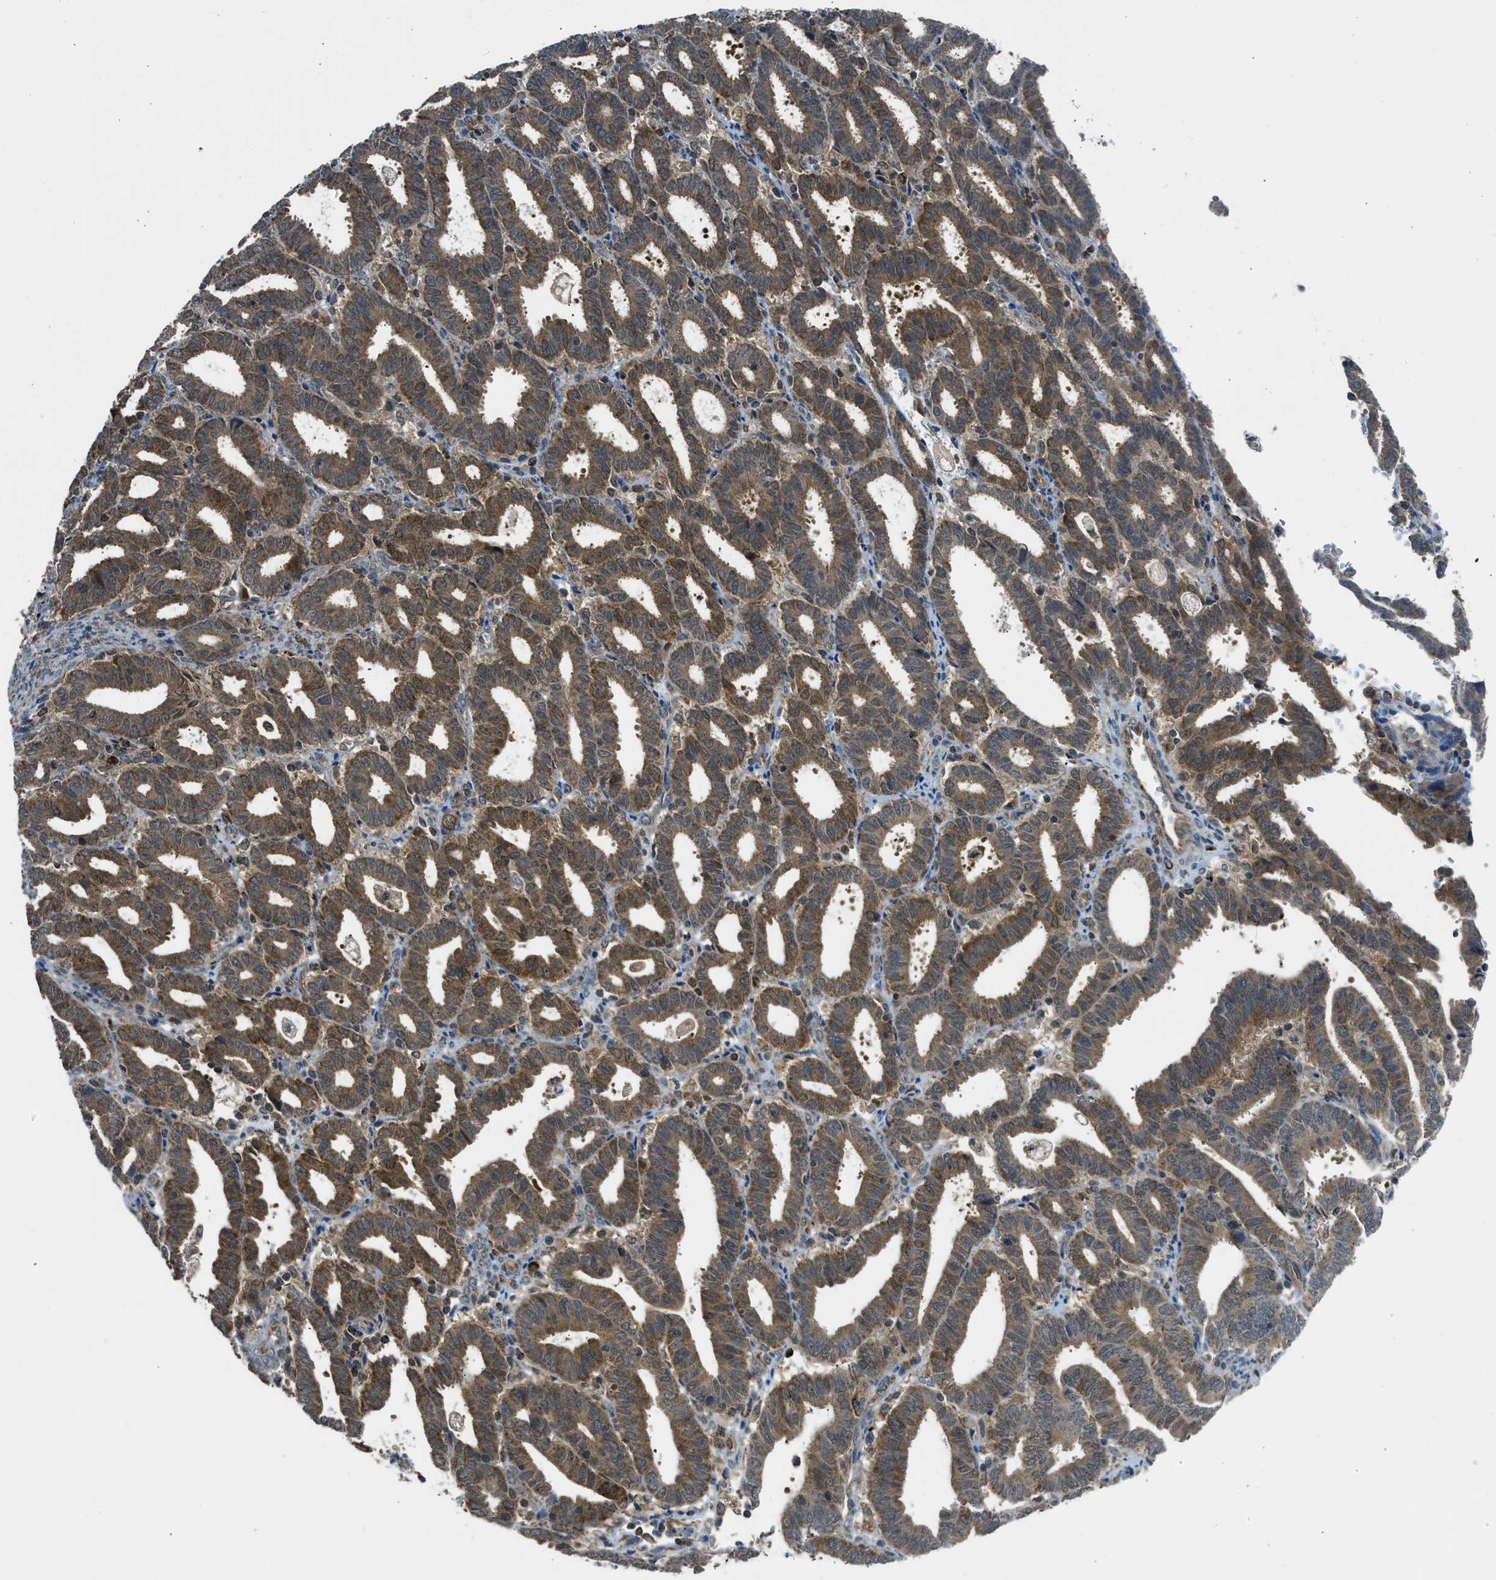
{"staining": {"intensity": "moderate", "quantity": ">75%", "location": "cytoplasmic/membranous"}, "tissue": "endometrial cancer", "cell_type": "Tumor cells", "image_type": "cancer", "snomed": [{"axis": "morphology", "description": "Adenocarcinoma, NOS"}, {"axis": "topography", "description": "Uterus"}], "caption": "Protein positivity by IHC demonstrates moderate cytoplasmic/membranous expression in about >75% of tumor cells in endometrial adenocarcinoma.", "gene": "SESN2", "patient": {"sex": "female", "age": 83}}